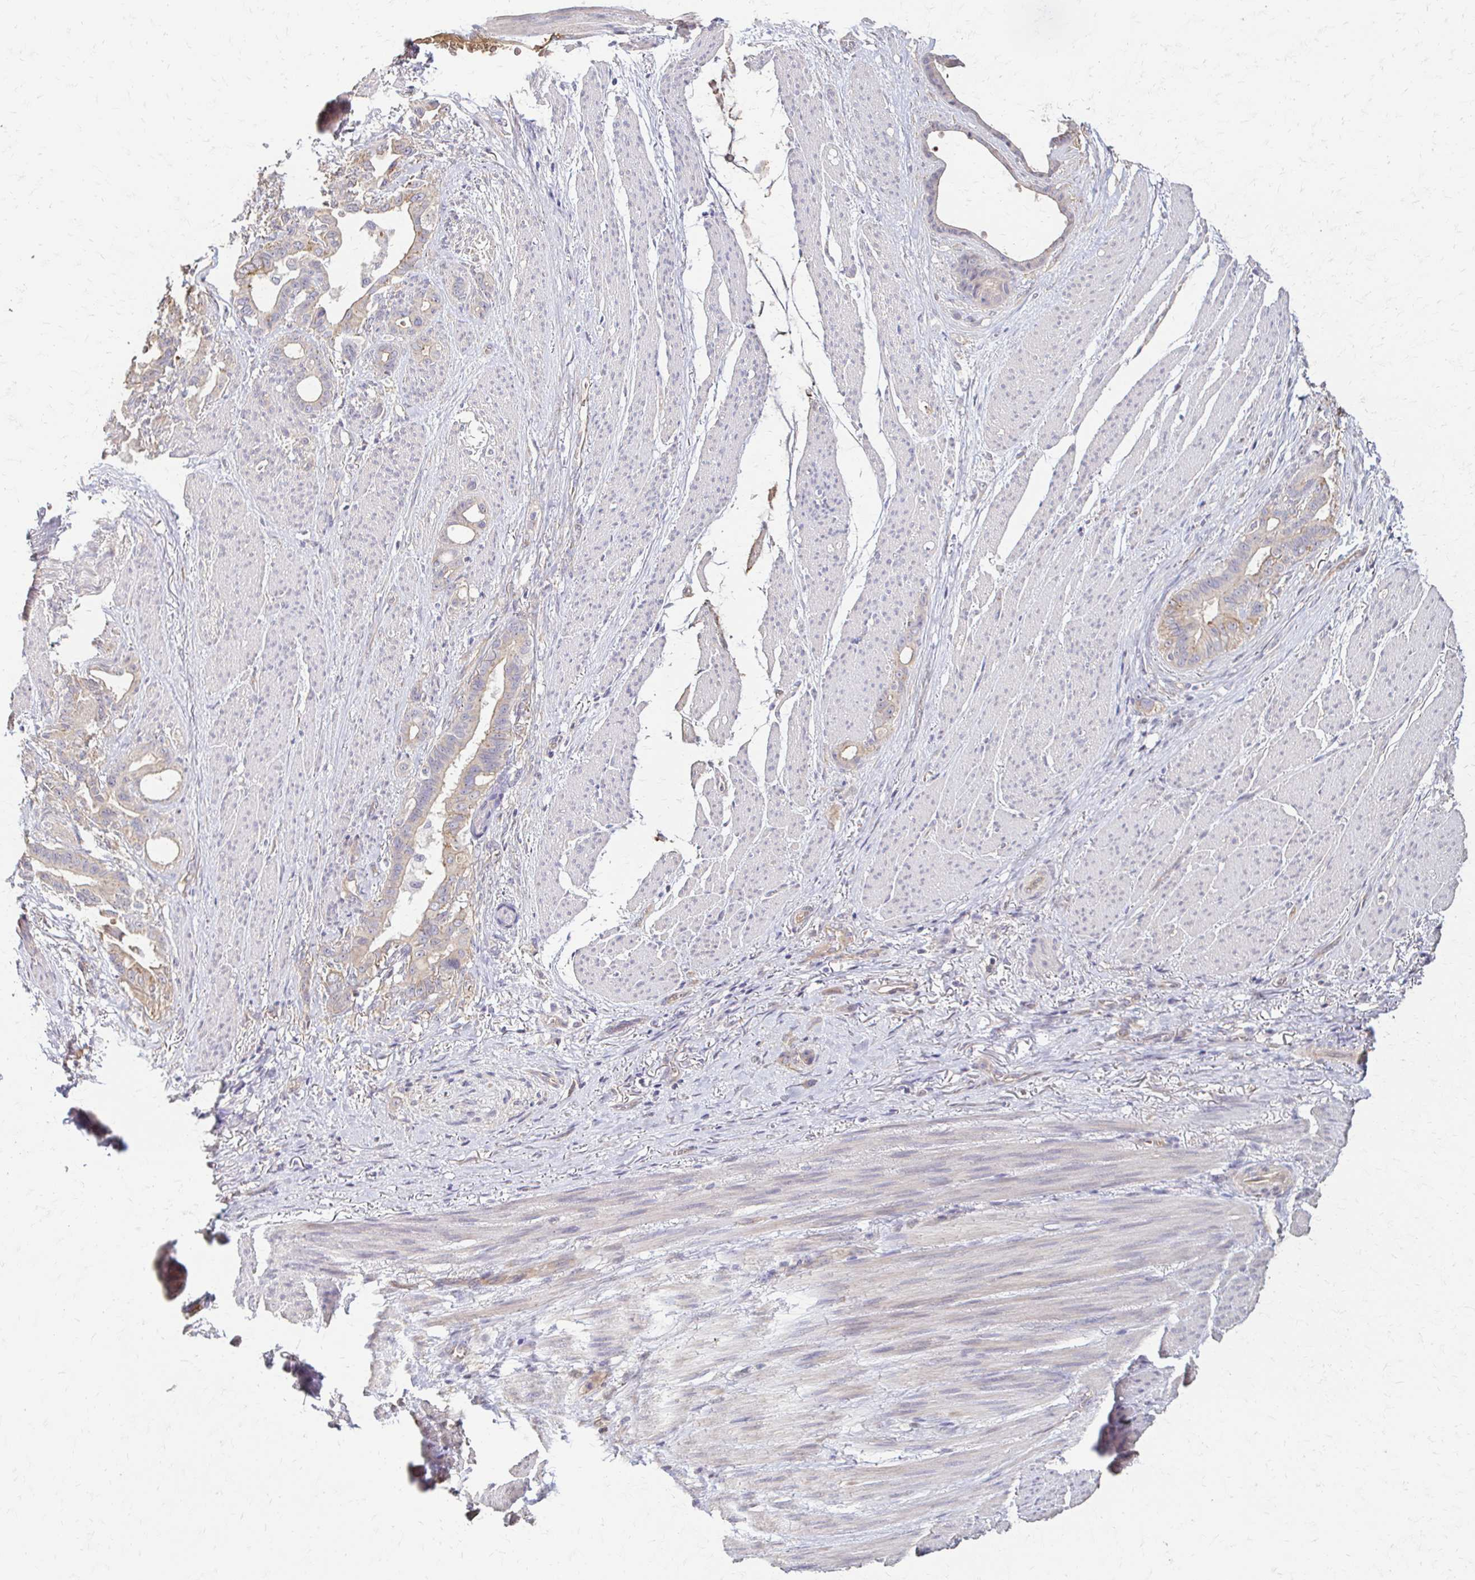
{"staining": {"intensity": "weak", "quantity": ">75%", "location": "cytoplasmic/membranous"}, "tissue": "stomach cancer", "cell_type": "Tumor cells", "image_type": "cancer", "snomed": [{"axis": "morphology", "description": "Normal tissue, NOS"}, {"axis": "morphology", "description": "Adenocarcinoma, NOS"}, {"axis": "topography", "description": "Esophagus"}, {"axis": "topography", "description": "Stomach, upper"}], "caption": "DAB immunohistochemical staining of human stomach adenocarcinoma displays weak cytoplasmic/membranous protein positivity in about >75% of tumor cells.", "gene": "IL18BP", "patient": {"sex": "male", "age": 62}}